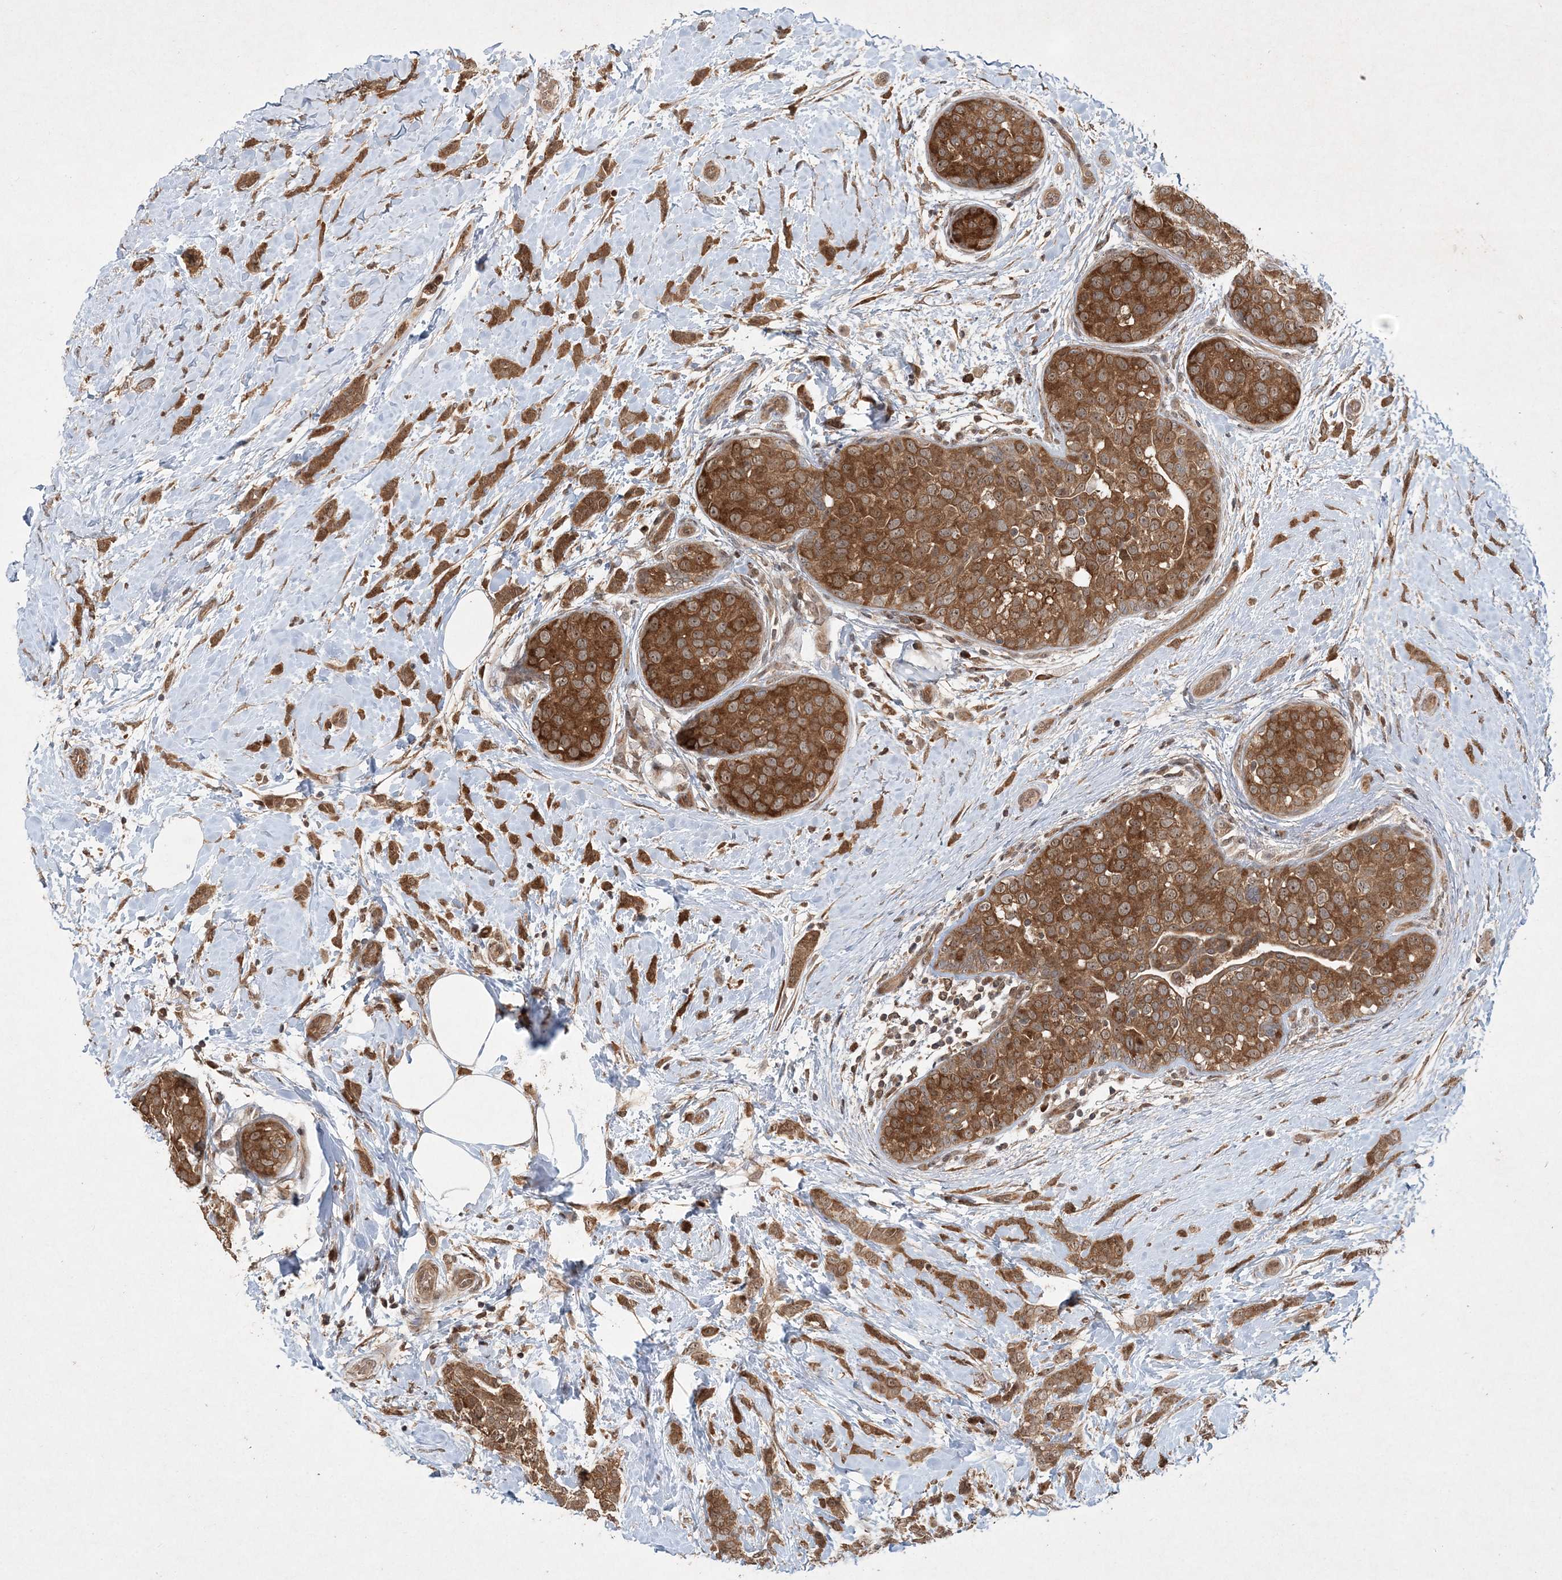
{"staining": {"intensity": "moderate", "quantity": ">75%", "location": "cytoplasmic/membranous"}, "tissue": "breast cancer", "cell_type": "Tumor cells", "image_type": "cancer", "snomed": [{"axis": "morphology", "description": "Lobular carcinoma, in situ"}, {"axis": "morphology", "description": "Lobular carcinoma"}, {"axis": "topography", "description": "Breast"}], "caption": "Breast cancer (lobular carcinoma in situ) stained with IHC shows moderate cytoplasmic/membranous expression in about >75% of tumor cells.", "gene": "UBR3", "patient": {"sex": "female", "age": 41}}